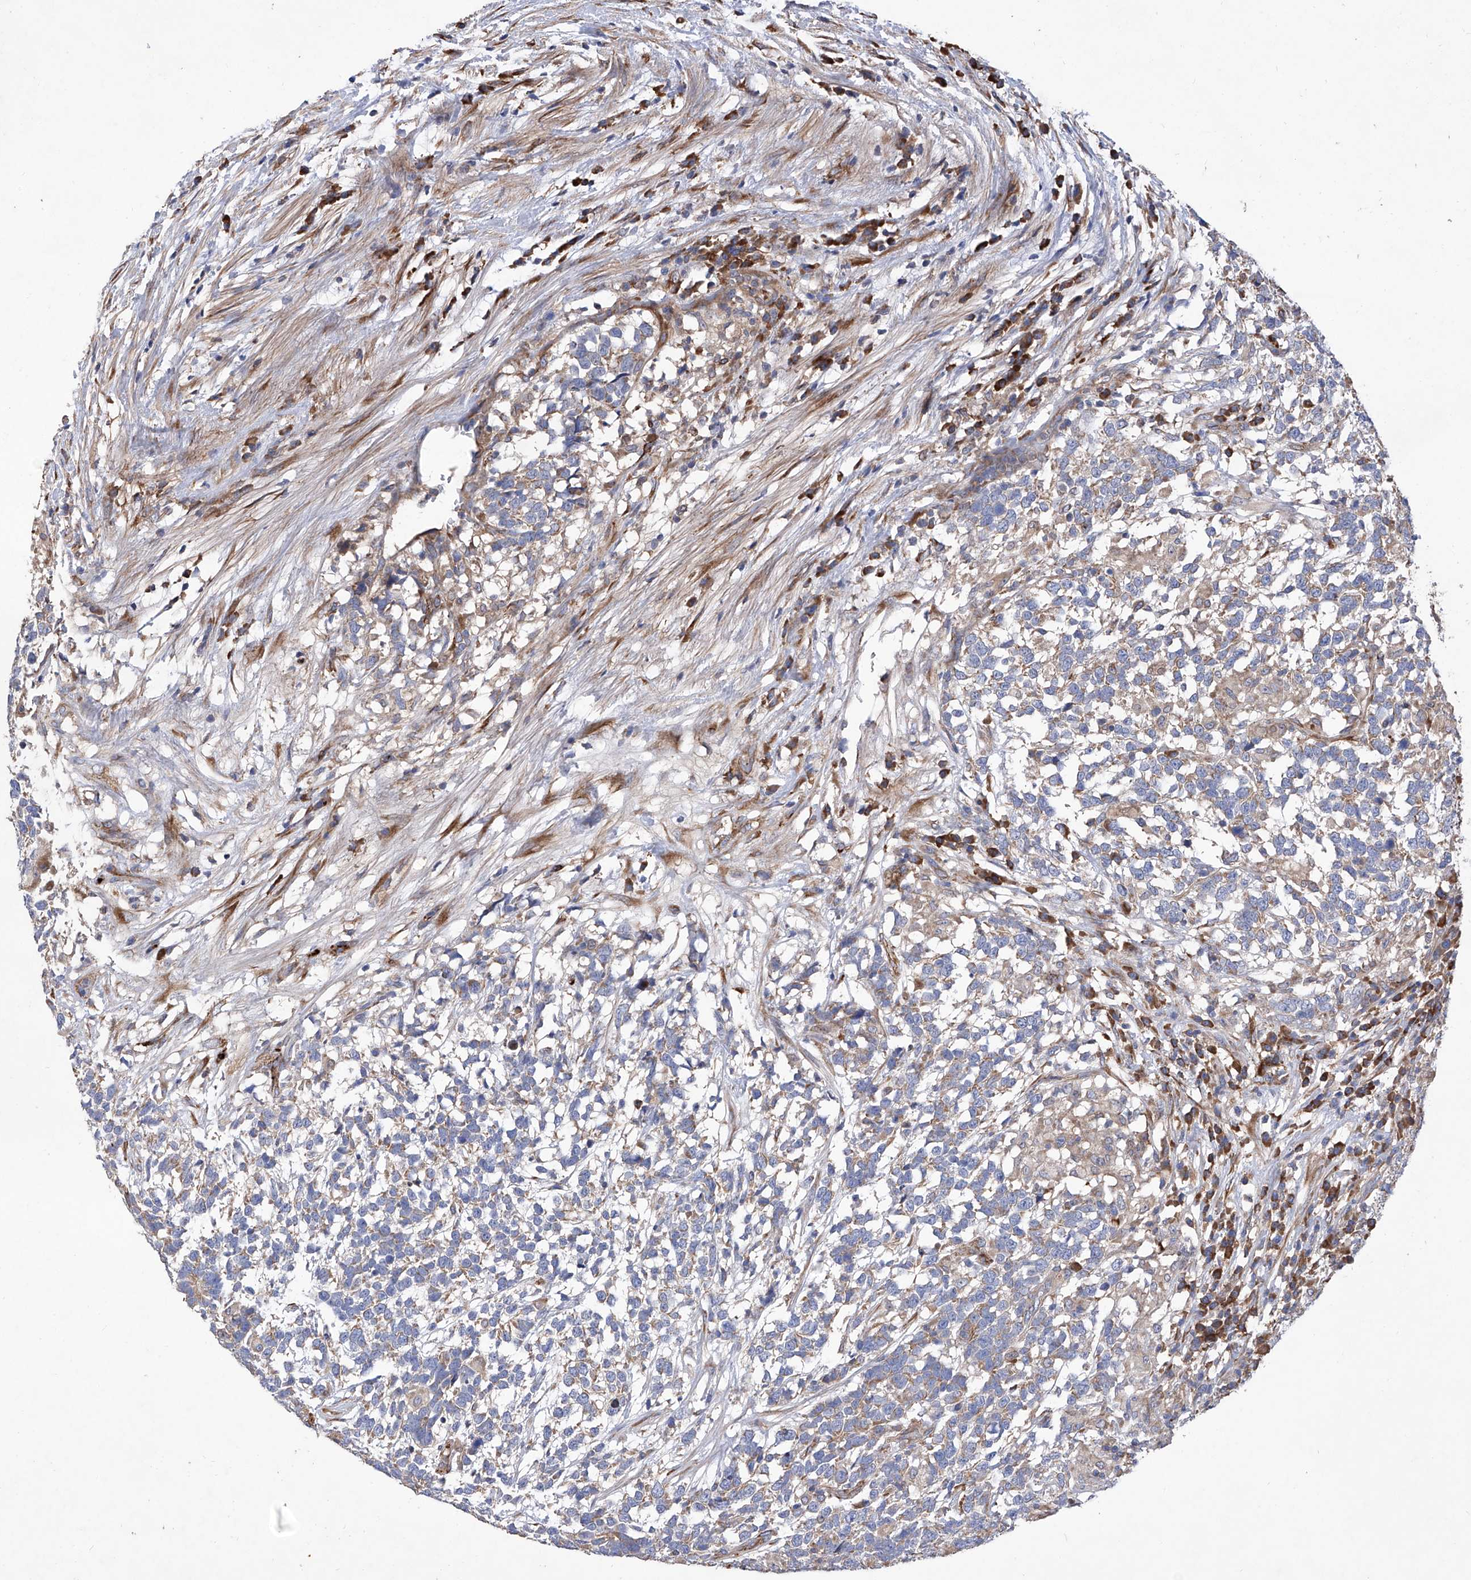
{"staining": {"intensity": "moderate", "quantity": ">75%", "location": "cytoplasmic/membranous"}, "tissue": "testis cancer", "cell_type": "Tumor cells", "image_type": "cancer", "snomed": [{"axis": "morphology", "description": "Carcinoma, Embryonal, NOS"}, {"axis": "topography", "description": "Testis"}], "caption": "This image reveals testis cancer stained with immunohistochemistry (IHC) to label a protein in brown. The cytoplasmic/membranous of tumor cells show moderate positivity for the protein. Nuclei are counter-stained blue.", "gene": "INPP5B", "patient": {"sex": "male", "age": 26}}